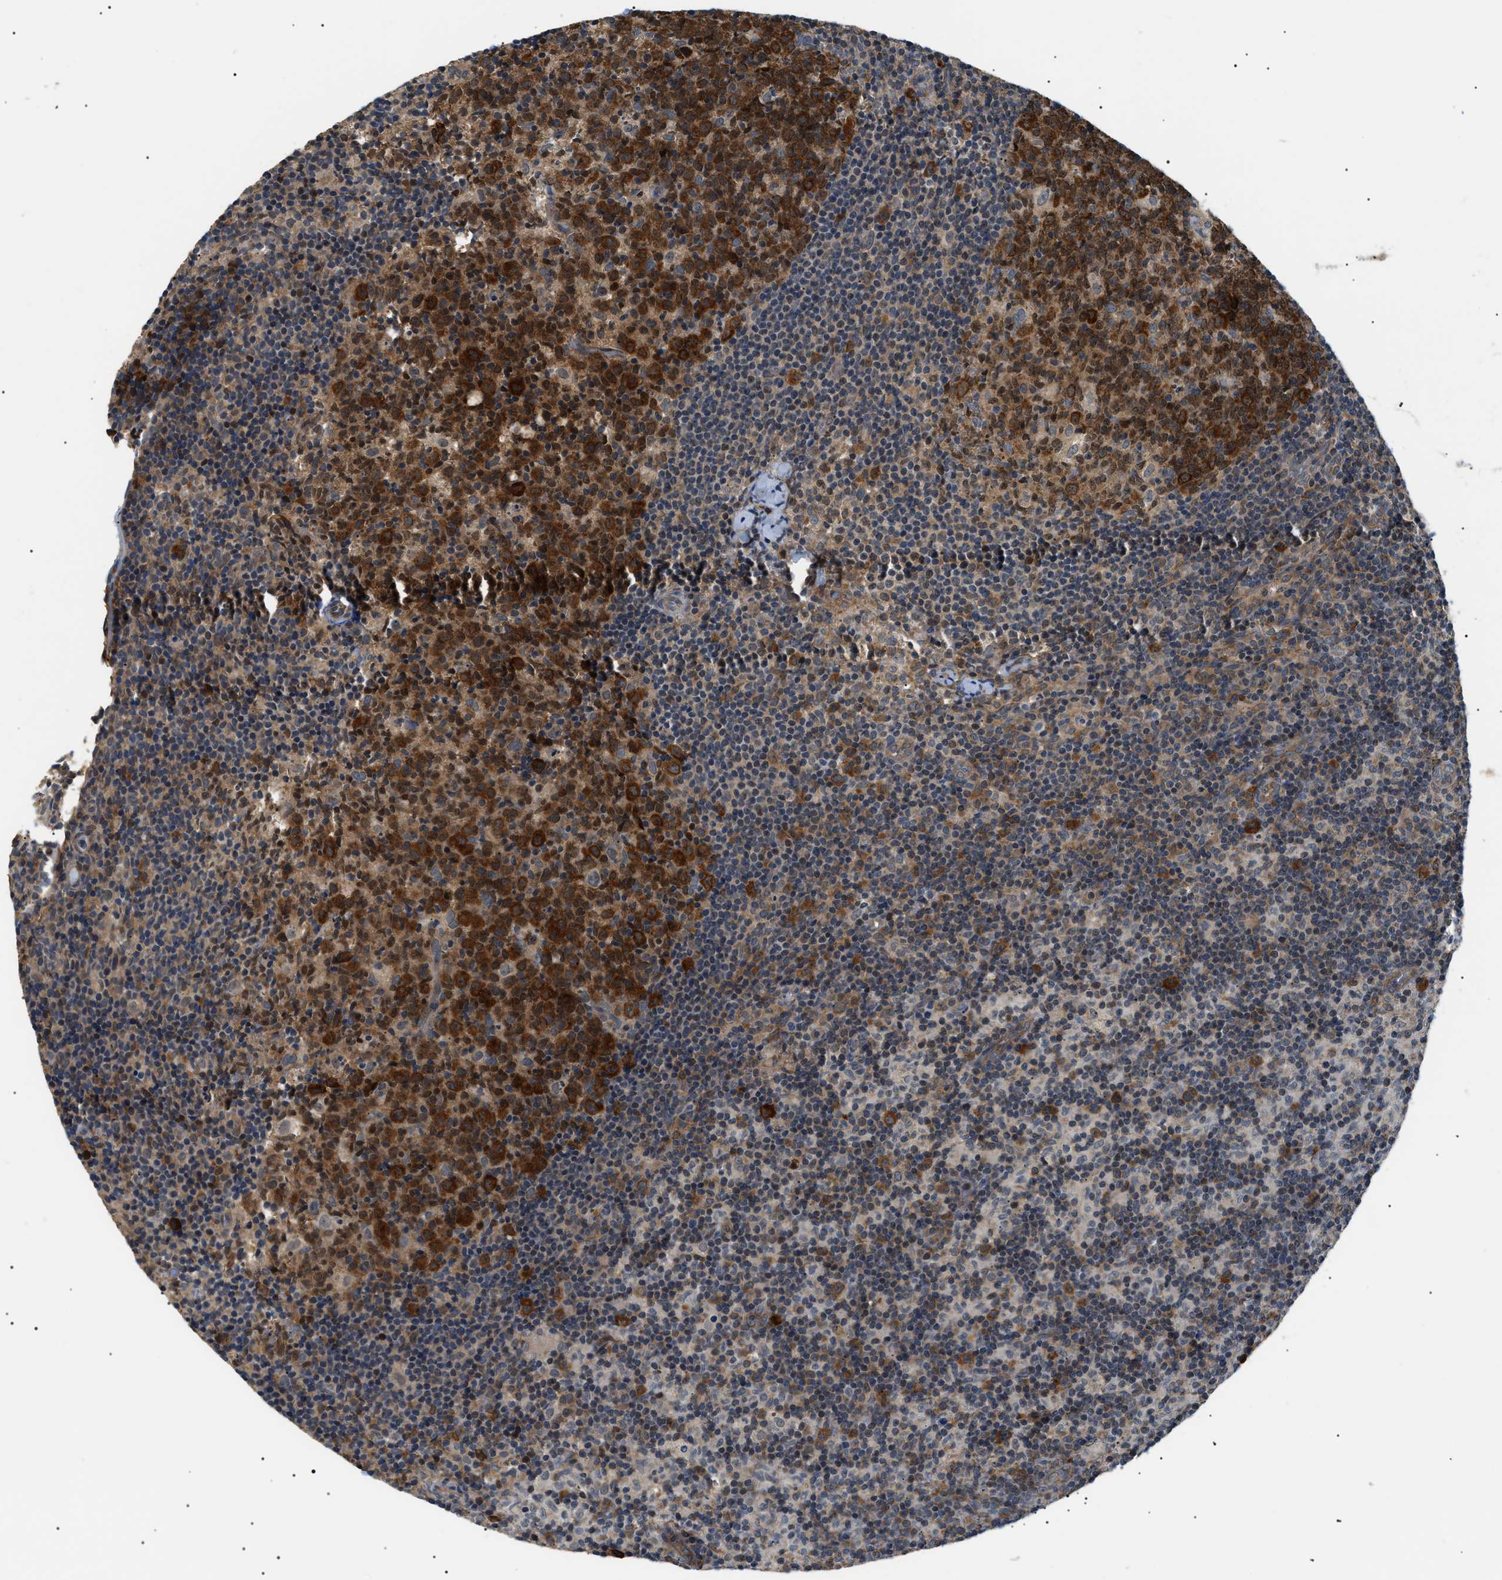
{"staining": {"intensity": "strong", "quantity": ">75%", "location": "cytoplasmic/membranous"}, "tissue": "lymph node", "cell_type": "Germinal center cells", "image_type": "normal", "snomed": [{"axis": "morphology", "description": "Normal tissue, NOS"}, {"axis": "morphology", "description": "Inflammation, NOS"}, {"axis": "topography", "description": "Lymph node"}], "caption": "Protein expression by IHC demonstrates strong cytoplasmic/membranous positivity in approximately >75% of germinal center cells in normal lymph node.", "gene": "SRPK1", "patient": {"sex": "male", "age": 55}}